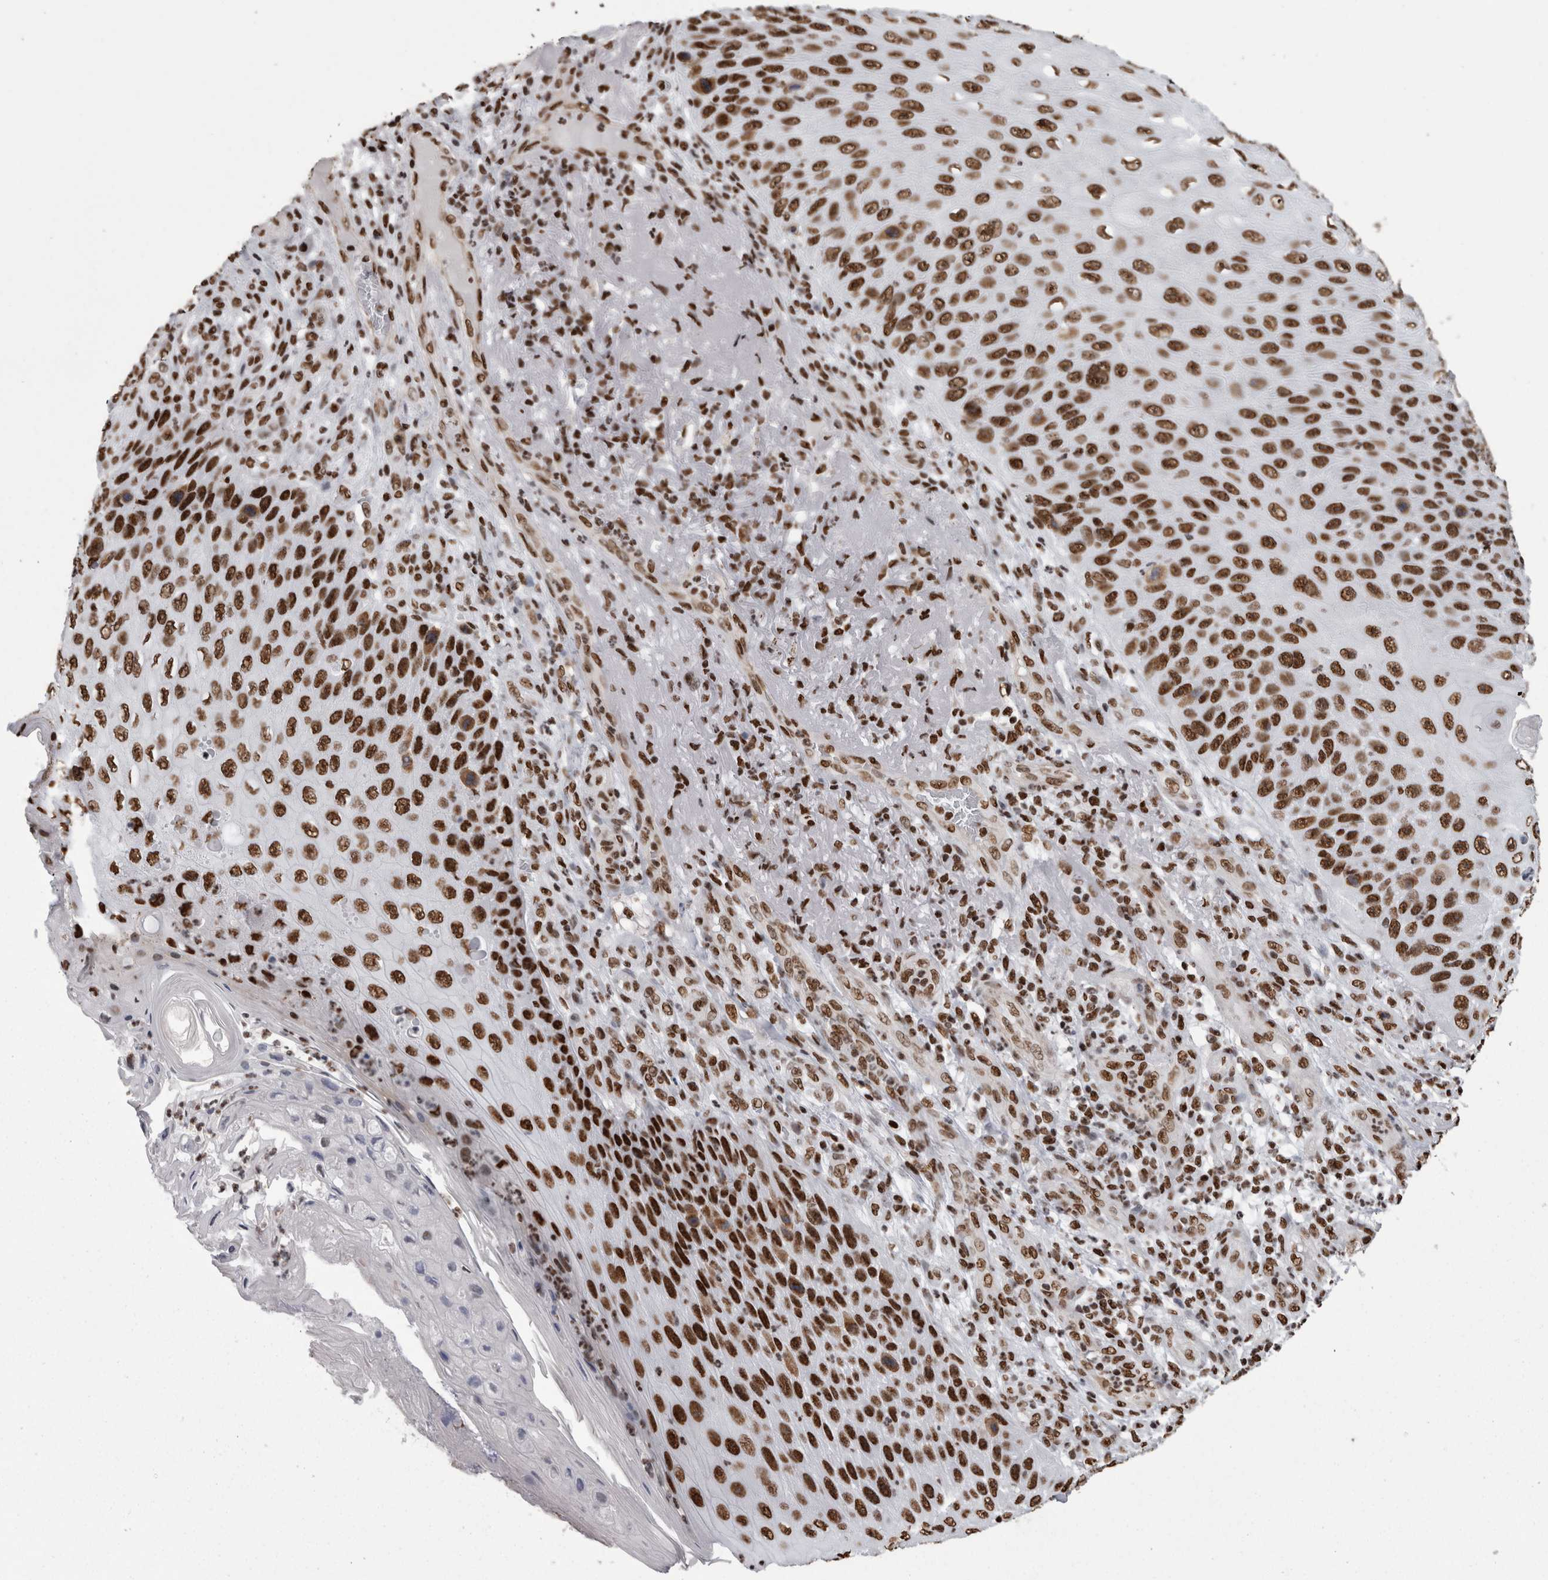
{"staining": {"intensity": "strong", "quantity": ">75%", "location": "nuclear"}, "tissue": "skin cancer", "cell_type": "Tumor cells", "image_type": "cancer", "snomed": [{"axis": "morphology", "description": "Squamous cell carcinoma, NOS"}, {"axis": "topography", "description": "Skin"}], "caption": "Immunohistochemistry (IHC) staining of skin cancer, which reveals high levels of strong nuclear expression in about >75% of tumor cells indicating strong nuclear protein positivity. The staining was performed using DAB (brown) for protein detection and nuclei were counterstained in hematoxylin (blue).", "gene": "HNRNPM", "patient": {"sex": "female", "age": 88}}